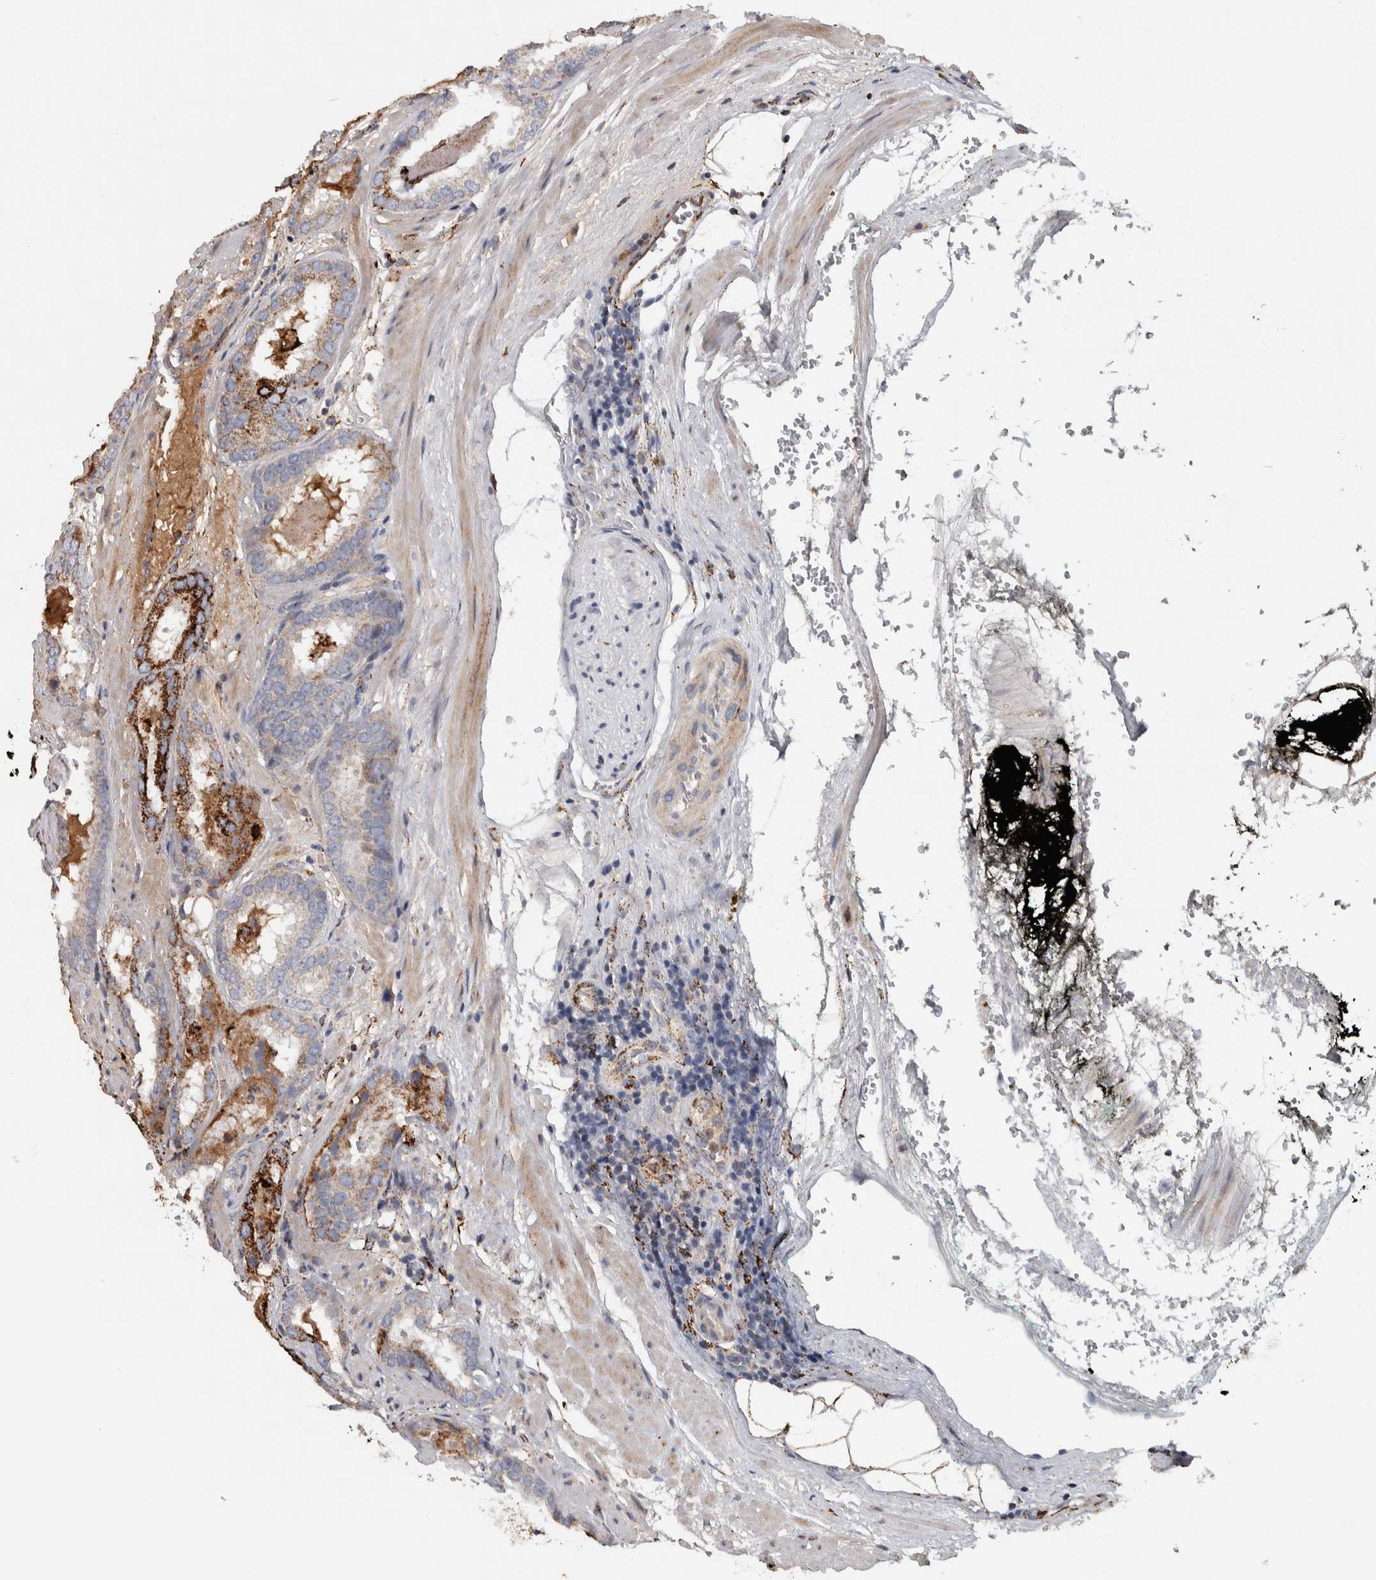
{"staining": {"intensity": "strong", "quantity": "<25%", "location": "cytoplasmic/membranous"}, "tissue": "prostate cancer", "cell_type": "Tumor cells", "image_type": "cancer", "snomed": [{"axis": "morphology", "description": "Adenocarcinoma, Low grade"}, {"axis": "topography", "description": "Prostate"}], "caption": "Prostate adenocarcinoma (low-grade) was stained to show a protein in brown. There is medium levels of strong cytoplasmic/membranous expression in approximately <25% of tumor cells.", "gene": "FAM78A", "patient": {"sex": "male", "age": 51}}